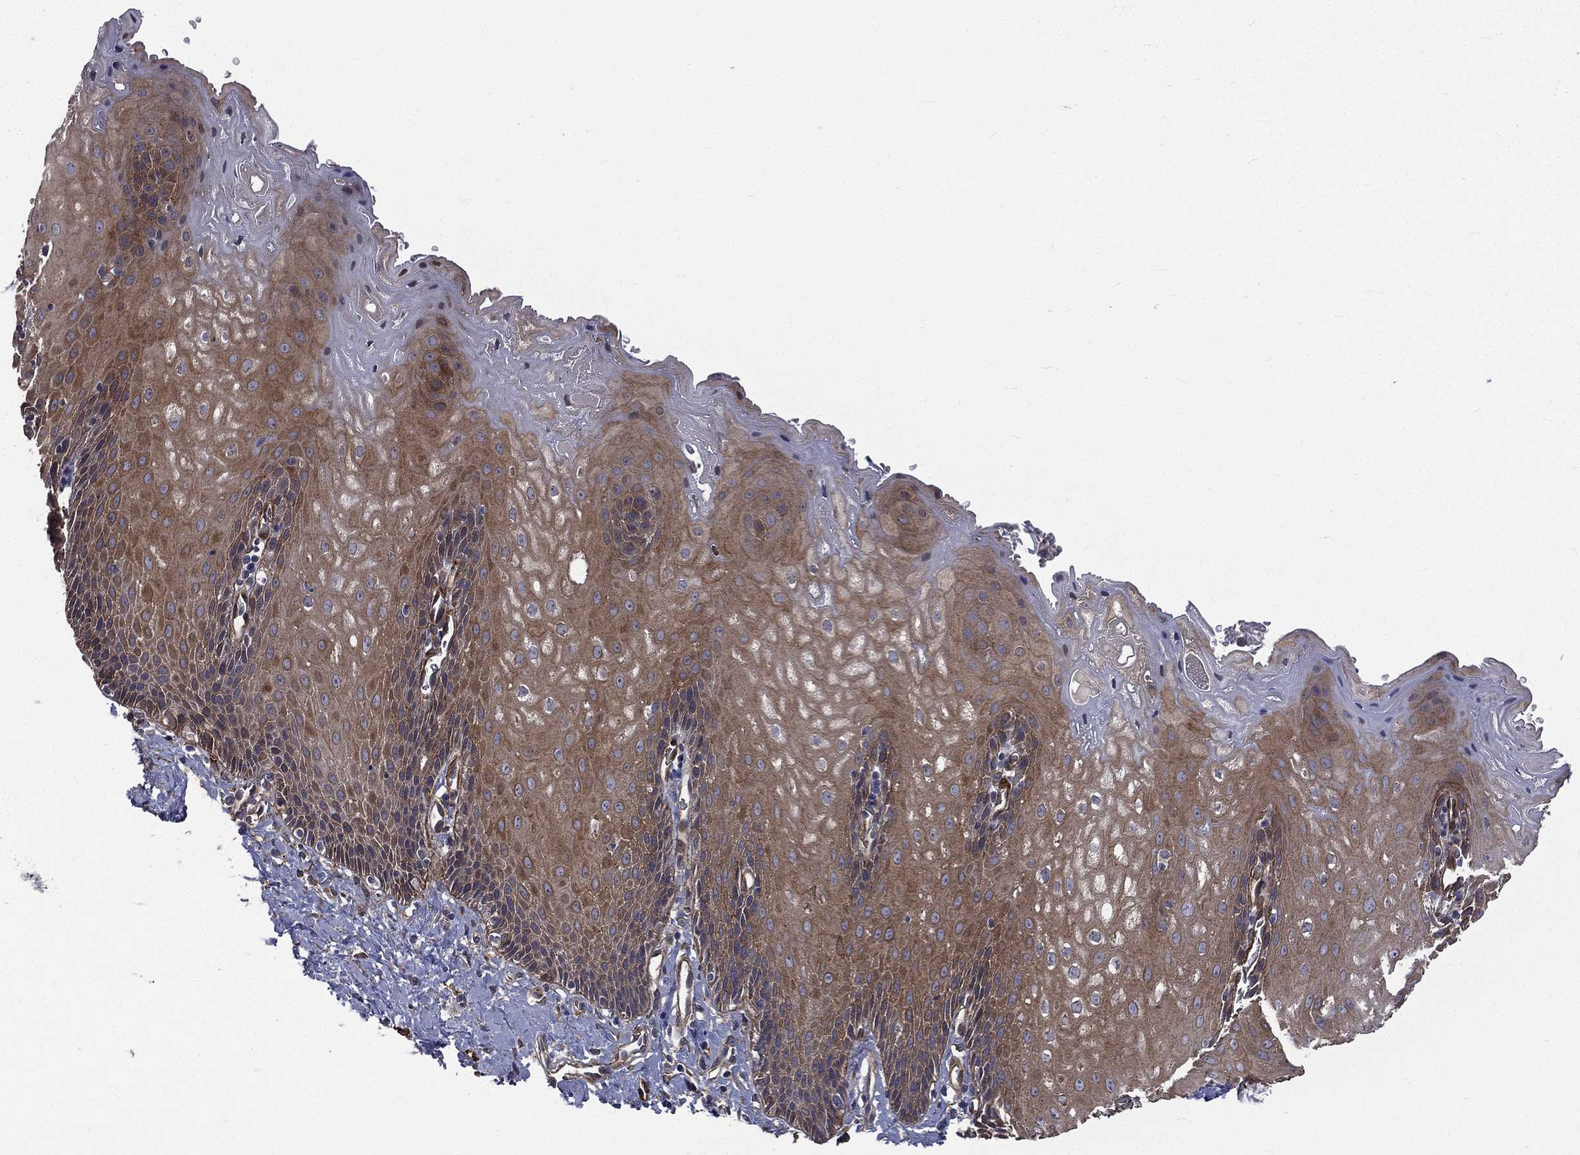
{"staining": {"intensity": "moderate", "quantity": "25%-75%", "location": "cytoplasmic/membranous"}, "tissue": "esophagus", "cell_type": "Squamous epithelial cells", "image_type": "normal", "snomed": [{"axis": "morphology", "description": "Normal tissue, NOS"}, {"axis": "topography", "description": "Esophagus"}], "caption": "Moderate cytoplasmic/membranous staining for a protein is identified in about 25%-75% of squamous epithelial cells of unremarkable esophagus using immunohistochemistry.", "gene": "PPFIBP1", "patient": {"sex": "male", "age": 64}}